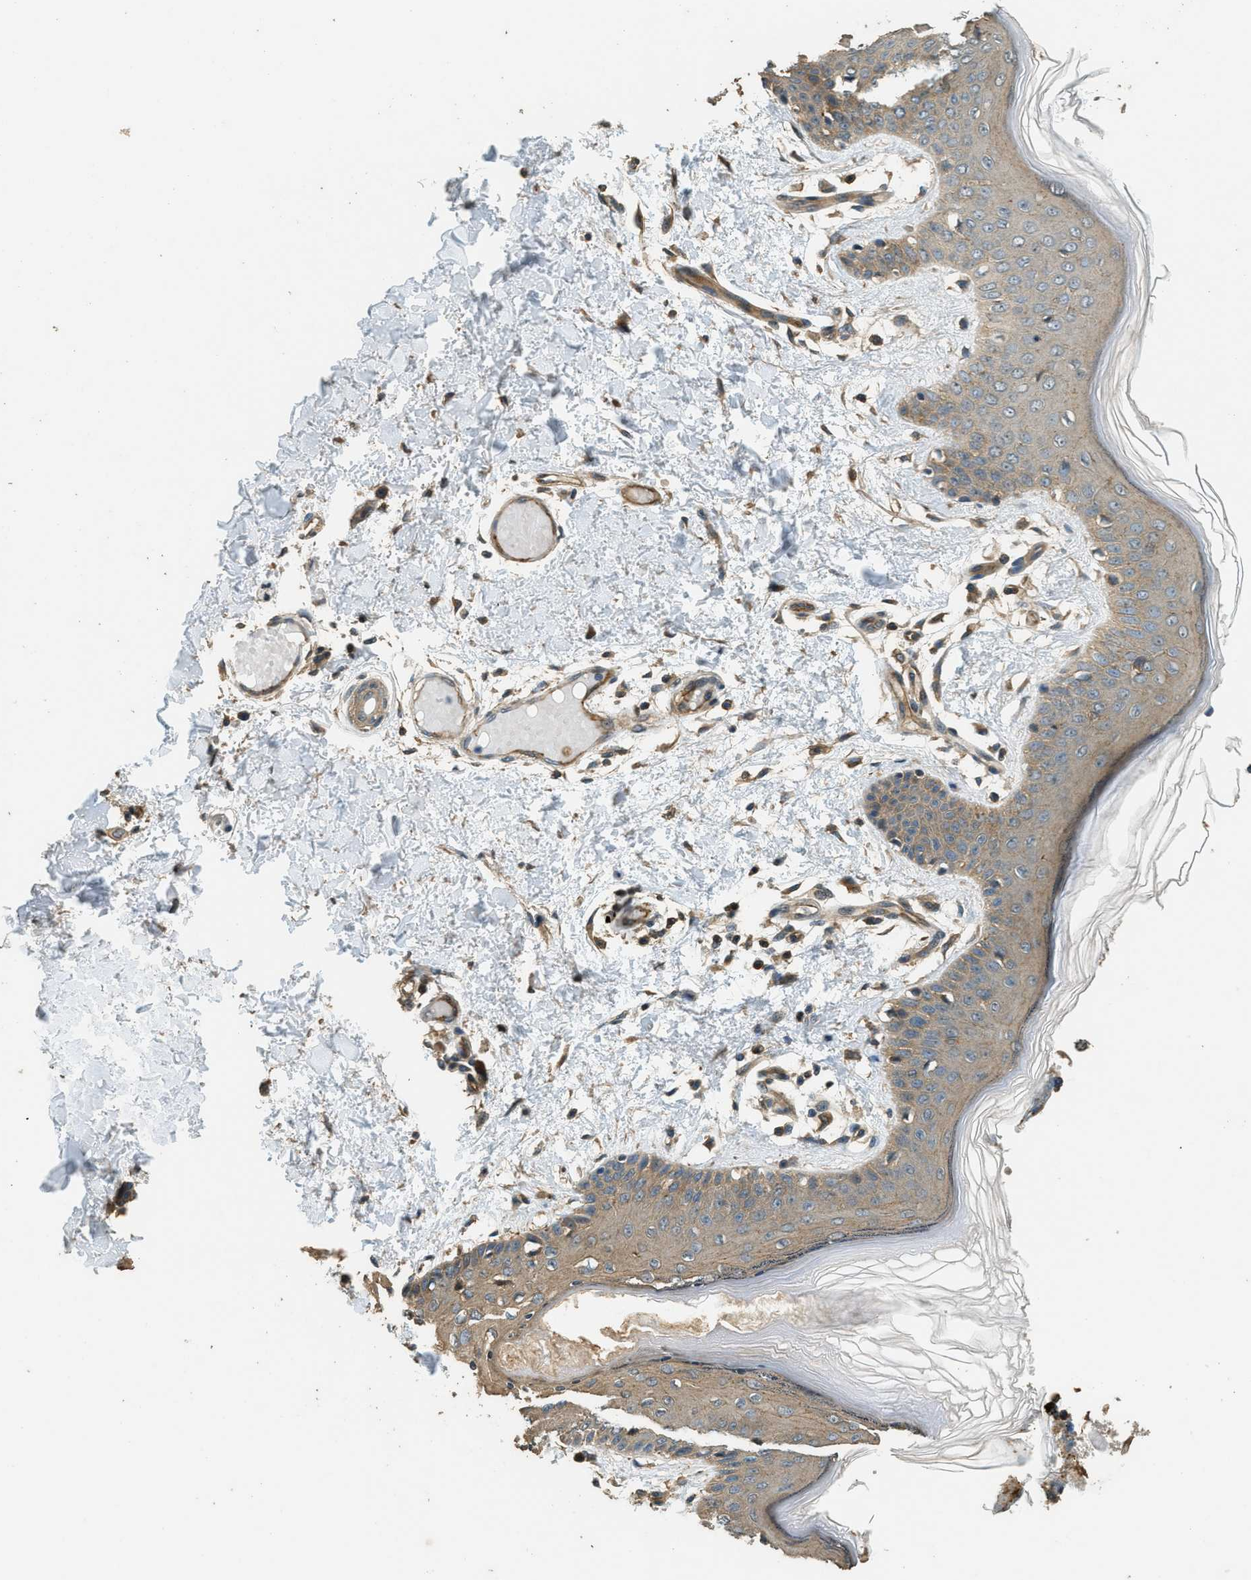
{"staining": {"intensity": "moderate", "quantity": ">75%", "location": "cytoplasmic/membranous"}, "tissue": "skin", "cell_type": "Fibroblasts", "image_type": "normal", "snomed": [{"axis": "morphology", "description": "Normal tissue, NOS"}, {"axis": "topography", "description": "Skin"}], "caption": "Immunohistochemical staining of benign skin shows moderate cytoplasmic/membranous protein expression in about >75% of fibroblasts. (DAB (3,3'-diaminobenzidine) IHC with brightfield microscopy, high magnification).", "gene": "MARS1", "patient": {"sex": "male", "age": 53}}